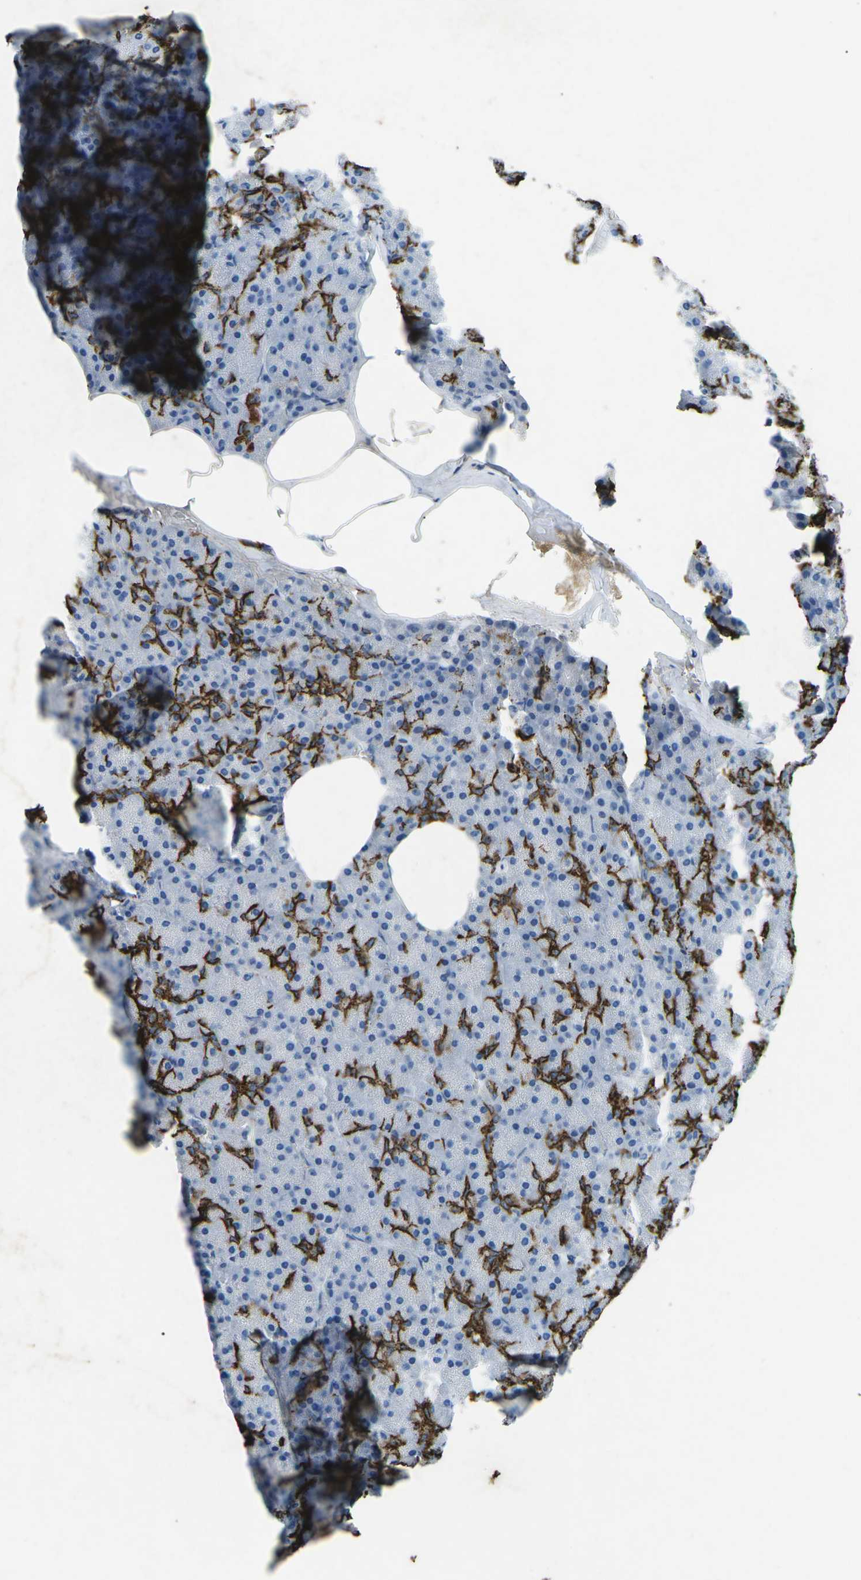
{"staining": {"intensity": "strong", "quantity": "<25%", "location": "cytoplasmic/membranous"}, "tissue": "pancreas", "cell_type": "Exocrine glandular cells", "image_type": "normal", "snomed": [{"axis": "morphology", "description": "Normal tissue, NOS"}, {"axis": "topography", "description": "Pancreas"}], "caption": "Pancreas stained with DAB immunohistochemistry reveals medium levels of strong cytoplasmic/membranous staining in about <25% of exocrine glandular cells.", "gene": "CTAGE1", "patient": {"sex": "female", "age": 35}}